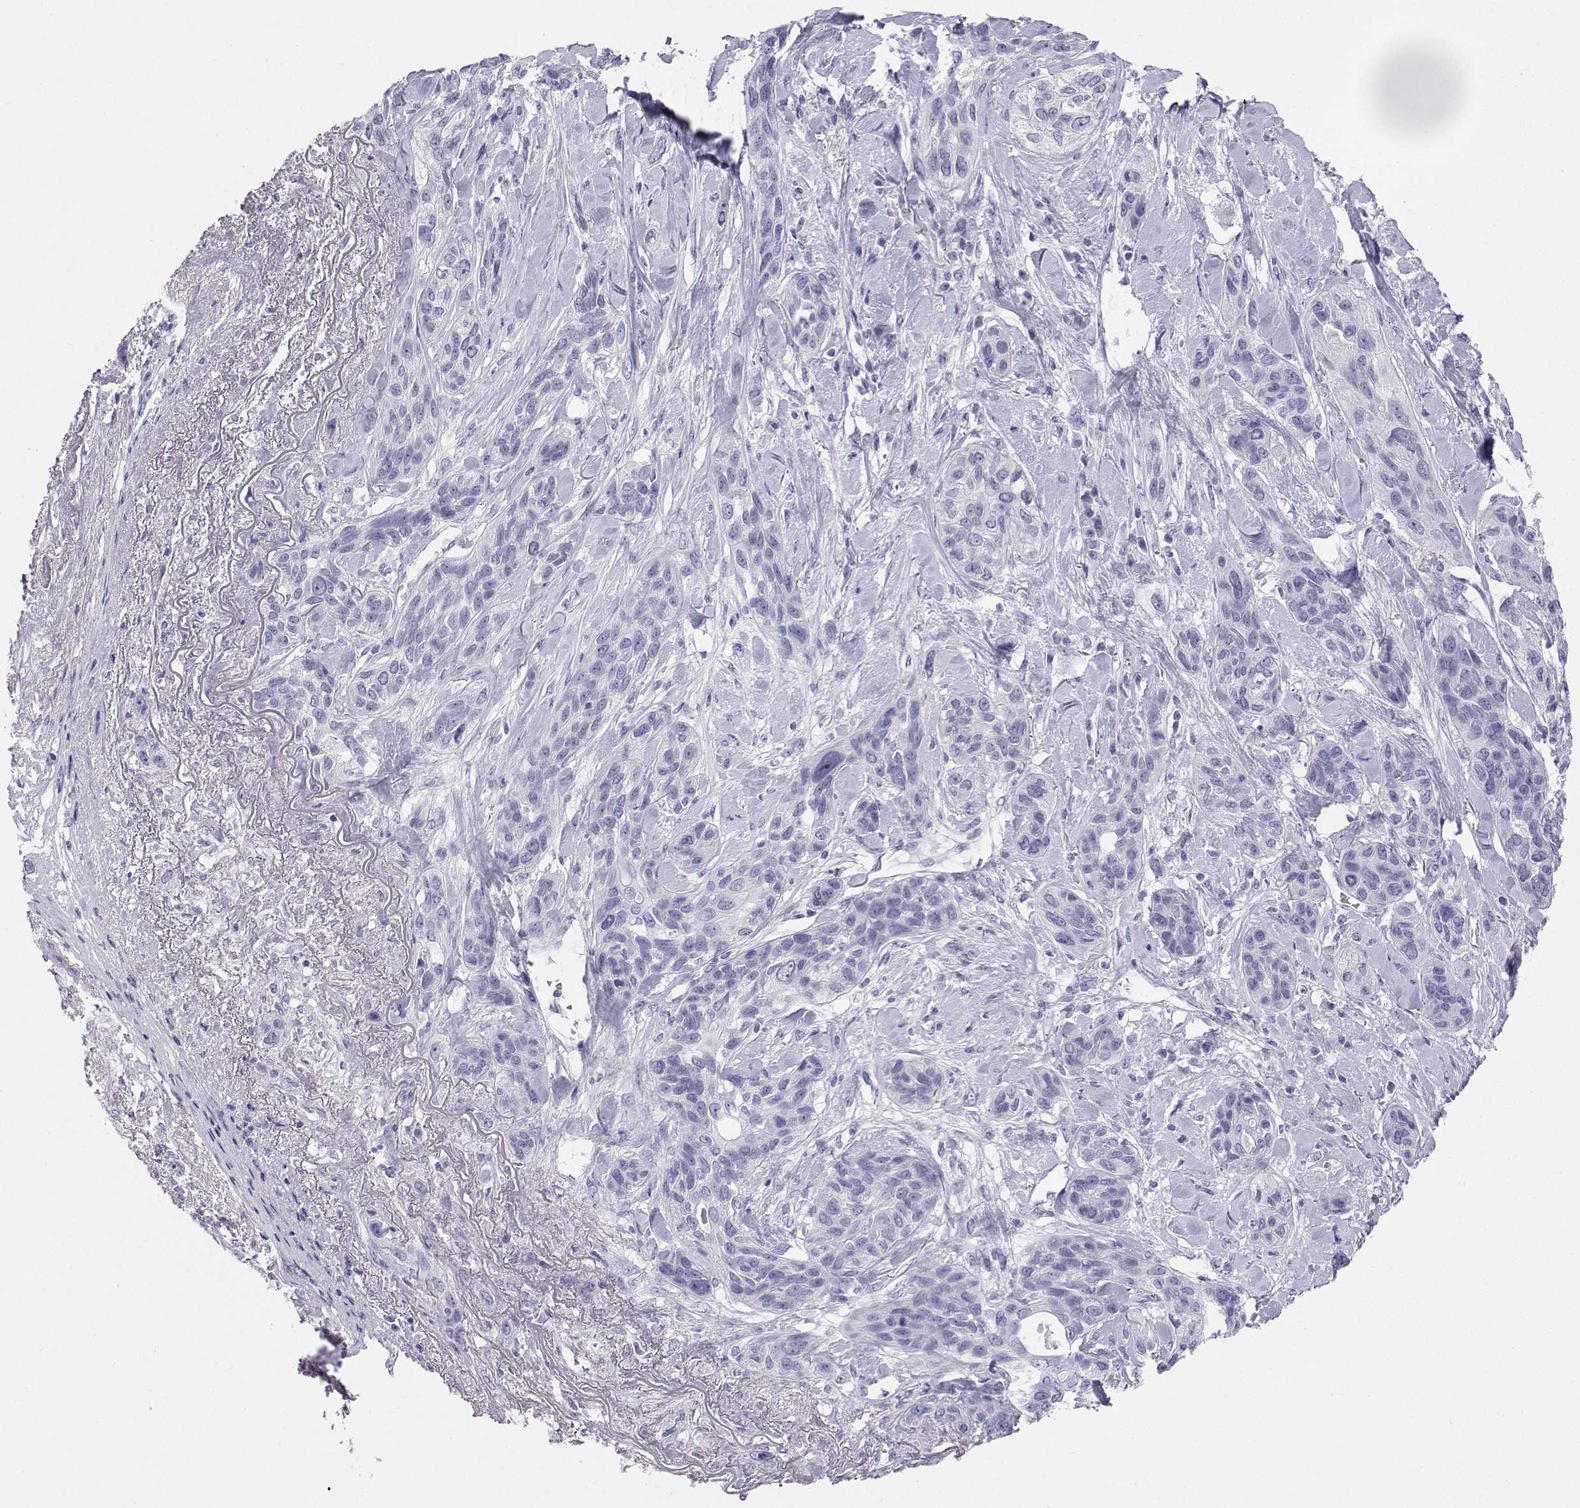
{"staining": {"intensity": "negative", "quantity": "none", "location": "none"}, "tissue": "lung cancer", "cell_type": "Tumor cells", "image_type": "cancer", "snomed": [{"axis": "morphology", "description": "Squamous cell carcinoma, NOS"}, {"axis": "topography", "description": "Lung"}], "caption": "A high-resolution photomicrograph shows IHC staining of lung squamous cell carcinoma, which shows no significant staining in tumor cells.", "gene": "PLIN4", "patient": {"sex": "female", "age": 70}}